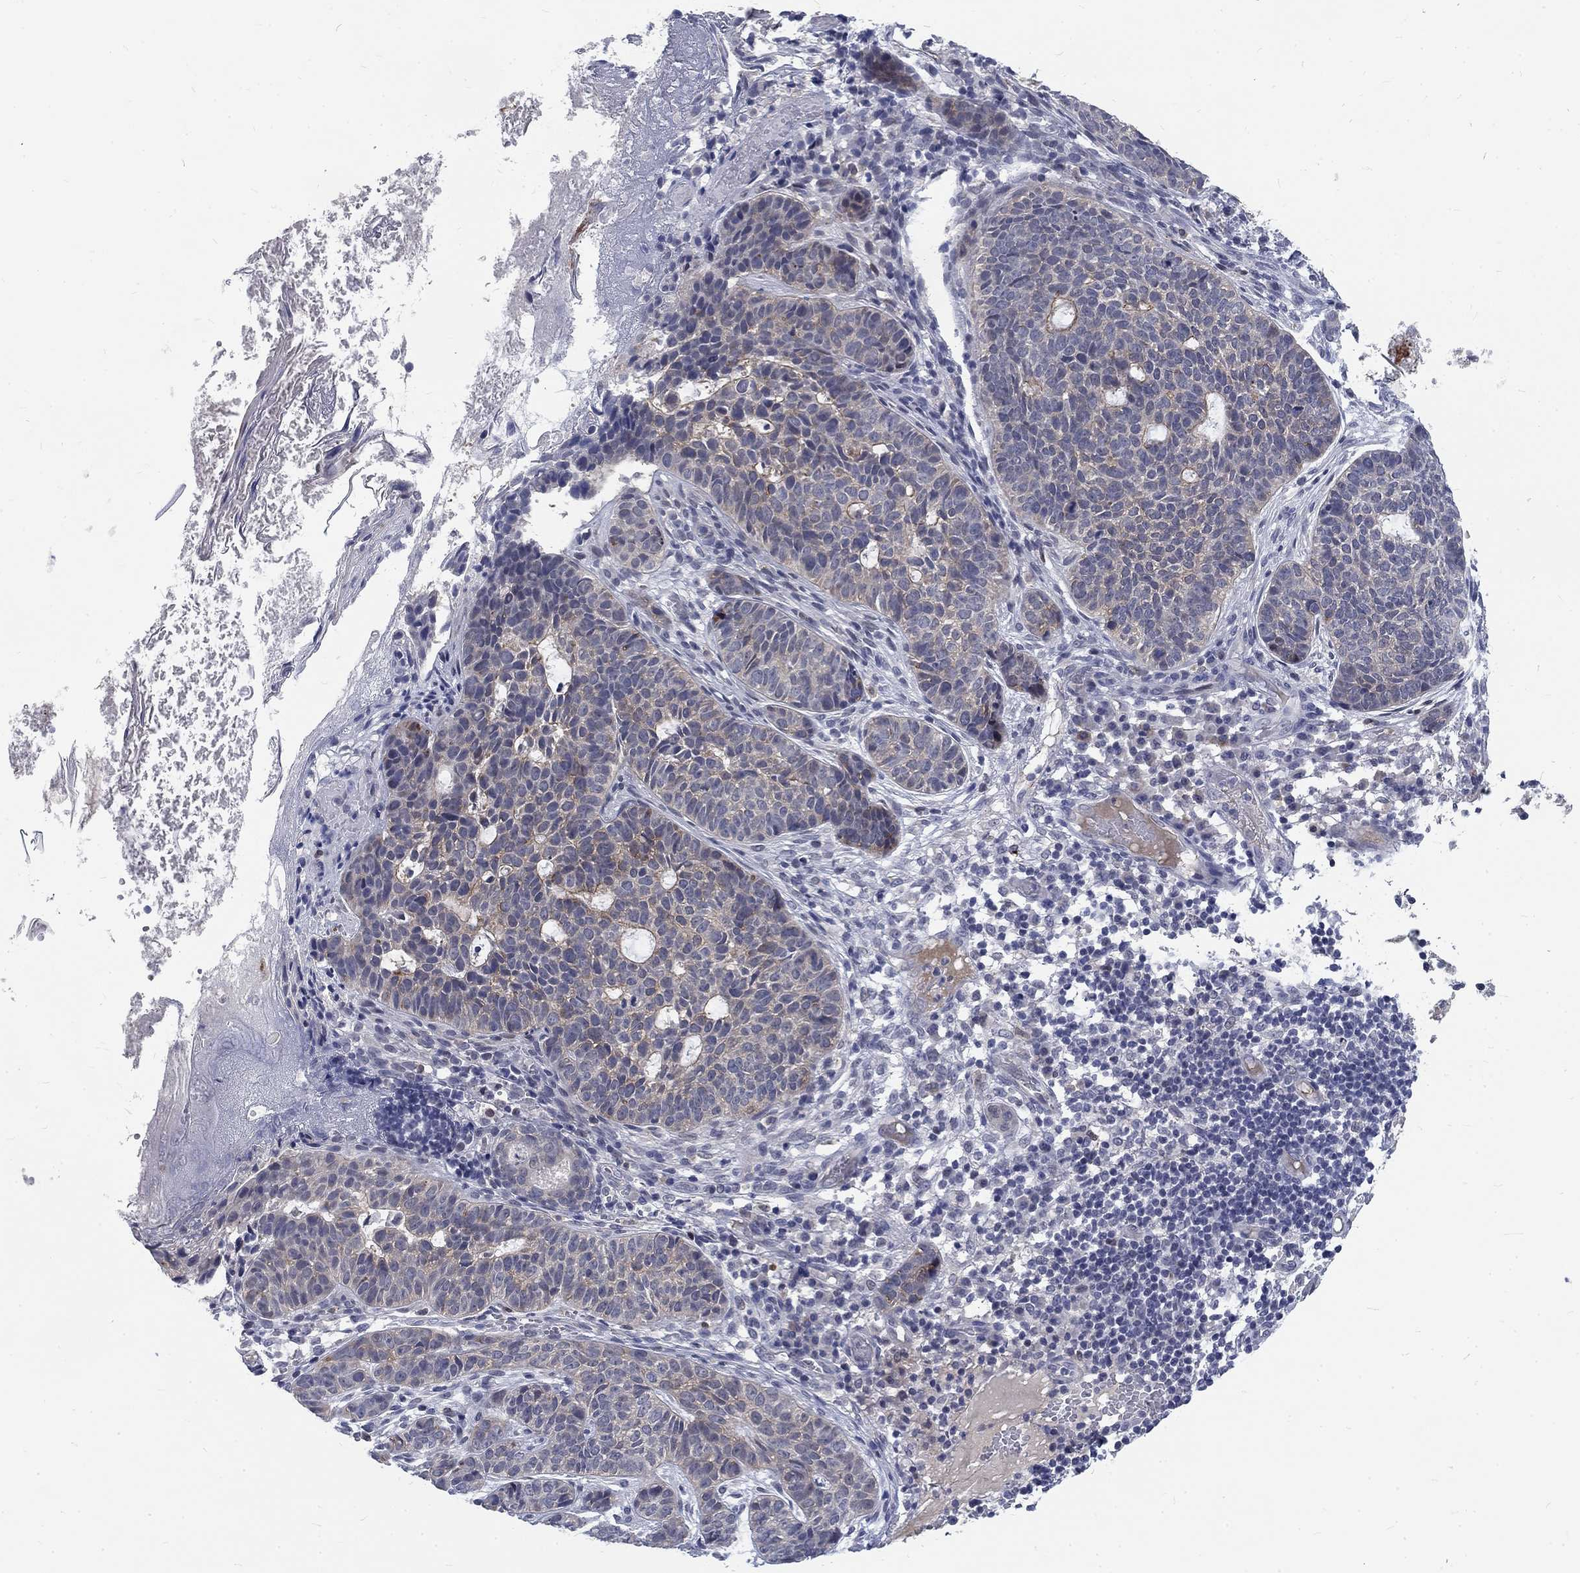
{"staining": {"intensity": "weak", "quantity": "25%-75%", "location": "cytoplasmic/membranous"}, "tissue": "skin cancer", "cell_type": "Tumor cells", "image_type": "cancer", "snomed": [{"axis": "morphology", "description": "Basal cell carcinoma"}, {"axis": "topography", "description": "Skin"}], "caption": "Skin basal cell carcinoma tissue displays weak cytoplasmic/membranous expression in about 25%-75% of tumor cells", "gene": "PHKA1", "patient": {"sex": "female", "age": 69}}